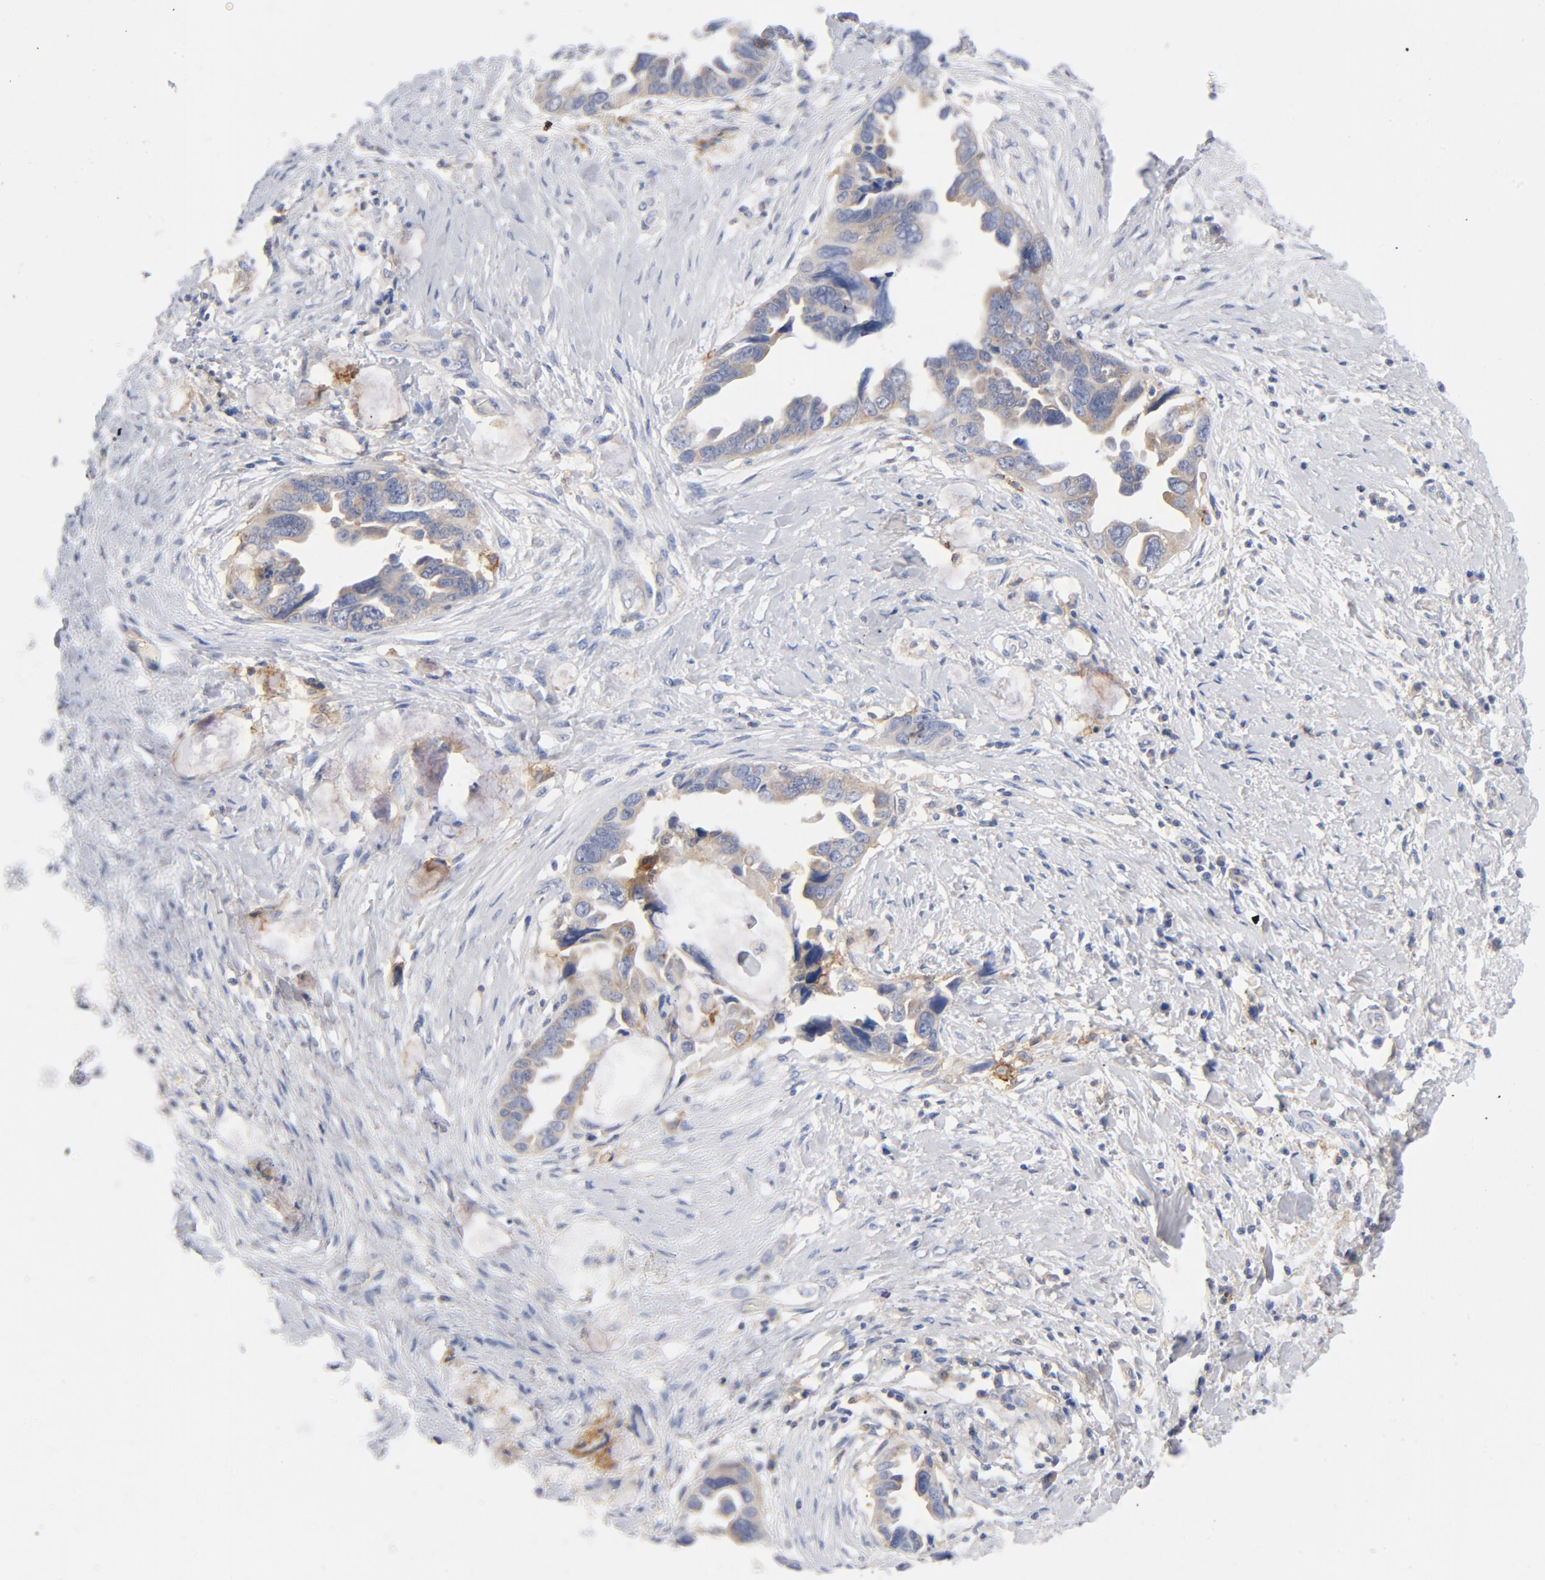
{"staining": {"intensity": "weak", "quantity": "25%-75%", "location": "cytoplasmic/membranous"}, "tissue": "ovarian cancer", "cell_type": "Tumor cells", "image_type": "cancer", "snomed": [{"axis": "morphology", "description": "Cystadenocarcinoma, serous, NOS"}, {"axis": "topography", "description": "Ovary"}], "caption": "Ovarian serous cystadenocarcinoma tissue exhibits weak cytoplasmic/membranous expression in about 25%-75% of tumor cells, visualized by immunohistochemistry.", "gene": "CD86", "patient": {"sex": "female", "age": 63}}